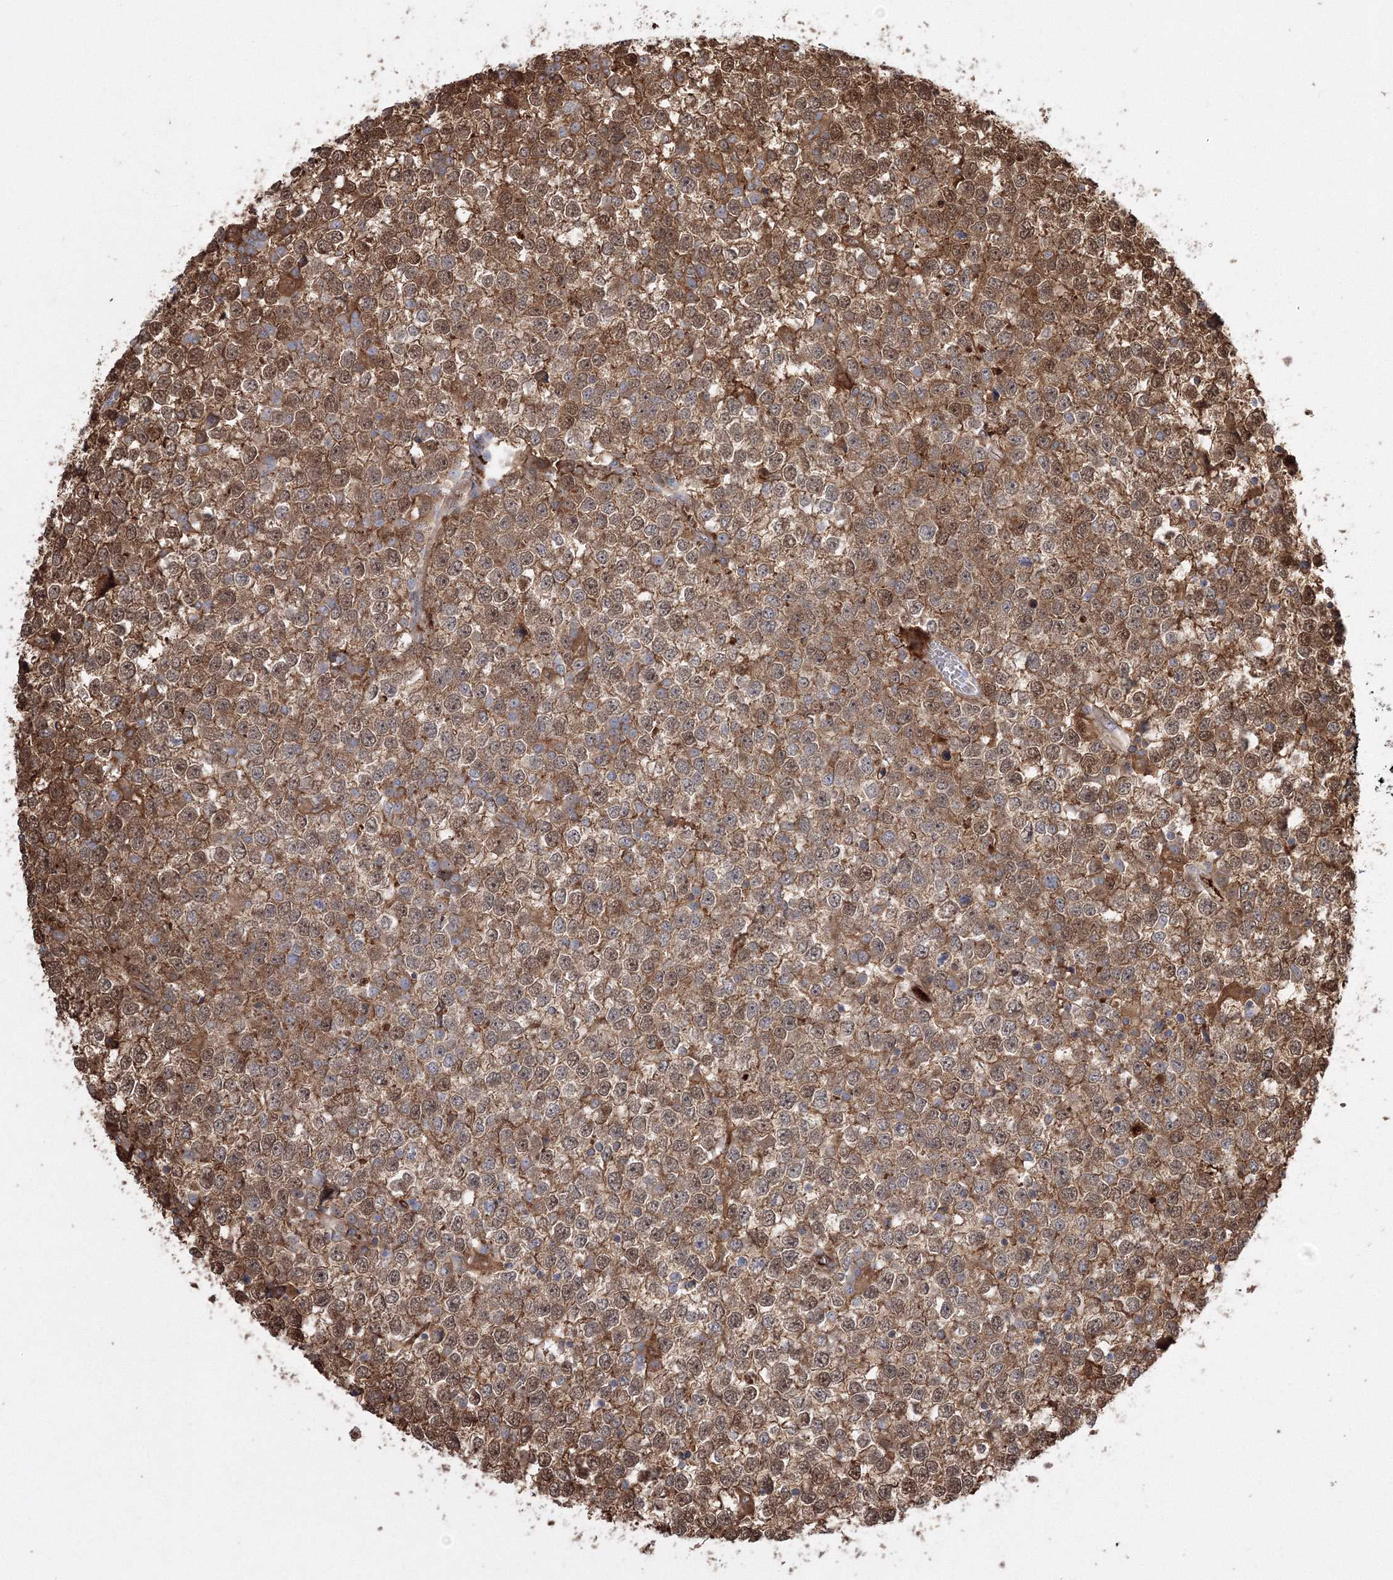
{"staining": {"intensity": "moderate", "quantity": ">75%", "location": "cytoplasmic/membranous,nuclear"}, "tissue": "testis cancer", "cell_type": "Tumor cells", "image_type": "cancer", "snomed": [{"axis": "morphology", "description": "Seminoma, NOS"}, {"axis": "topography", "description": "Testis"}], "caption": "This is a micrograph of immunohistochemistry staining of testis seminoma, which shows moderate expression in the cytoplasmic/membranous and nuclear of tumor cells.", "gene": "NPM3", "patient": {"sex": "male", "age": 65}}